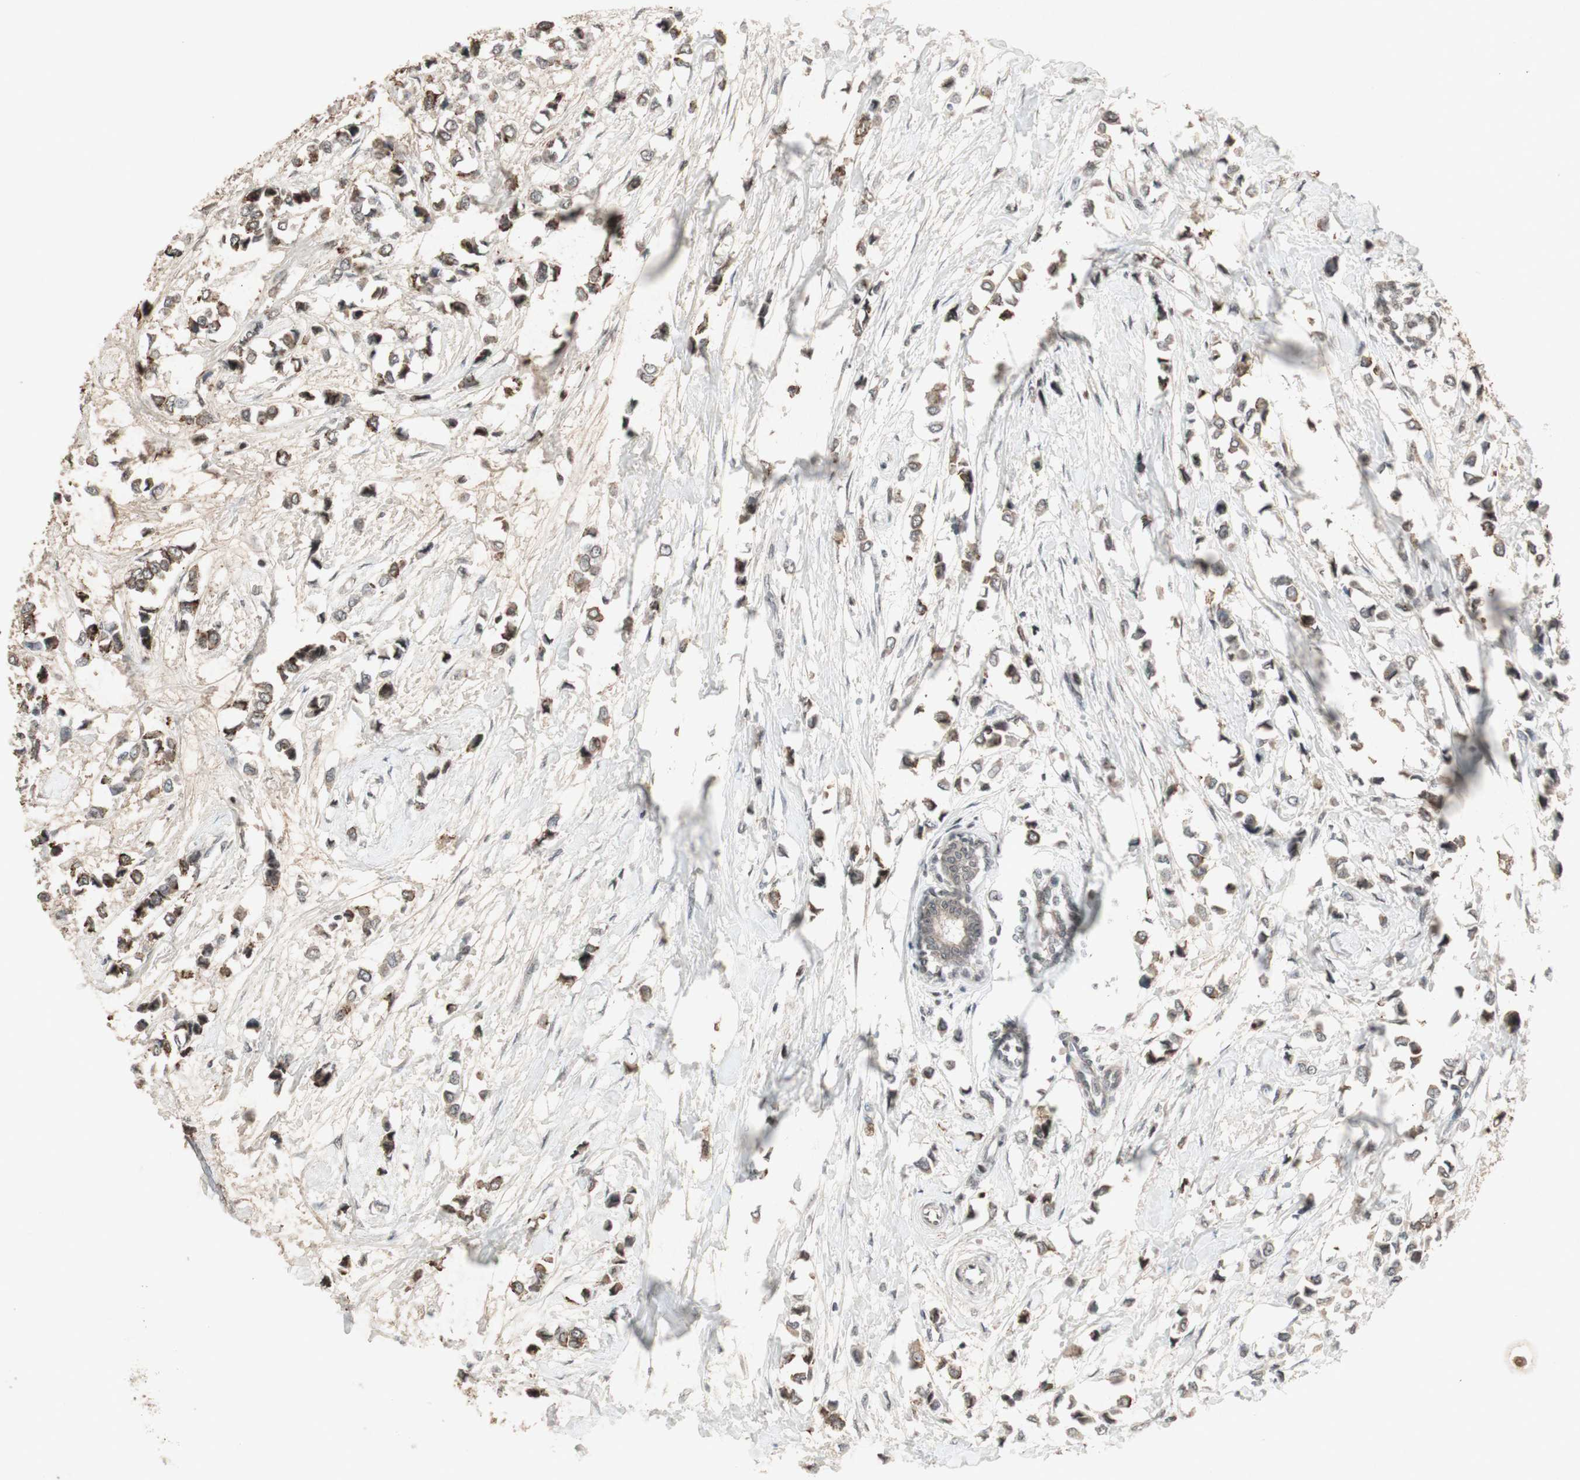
{"staining": {"intensity": "moderate", "quantity": ">75%", "location": "cytoplasmic/membranous"}, "tissue": "breast cancer", "cell_type": "Tumor cells", "image_type": "cancer", "snomed": [{"axis": "morphology", "description": "Lobular carcinoma"}, {"axis": "topography", "description": "Breast"}], "caption": "There is medium levels of moderate cytoplasmic/membranous staining in tumor cells of breast cancer, as demonstrated by immunohistochemical staining (brown color).", "gene": "PLXNA1", "patient": {"sex": "female", "age": 51}}